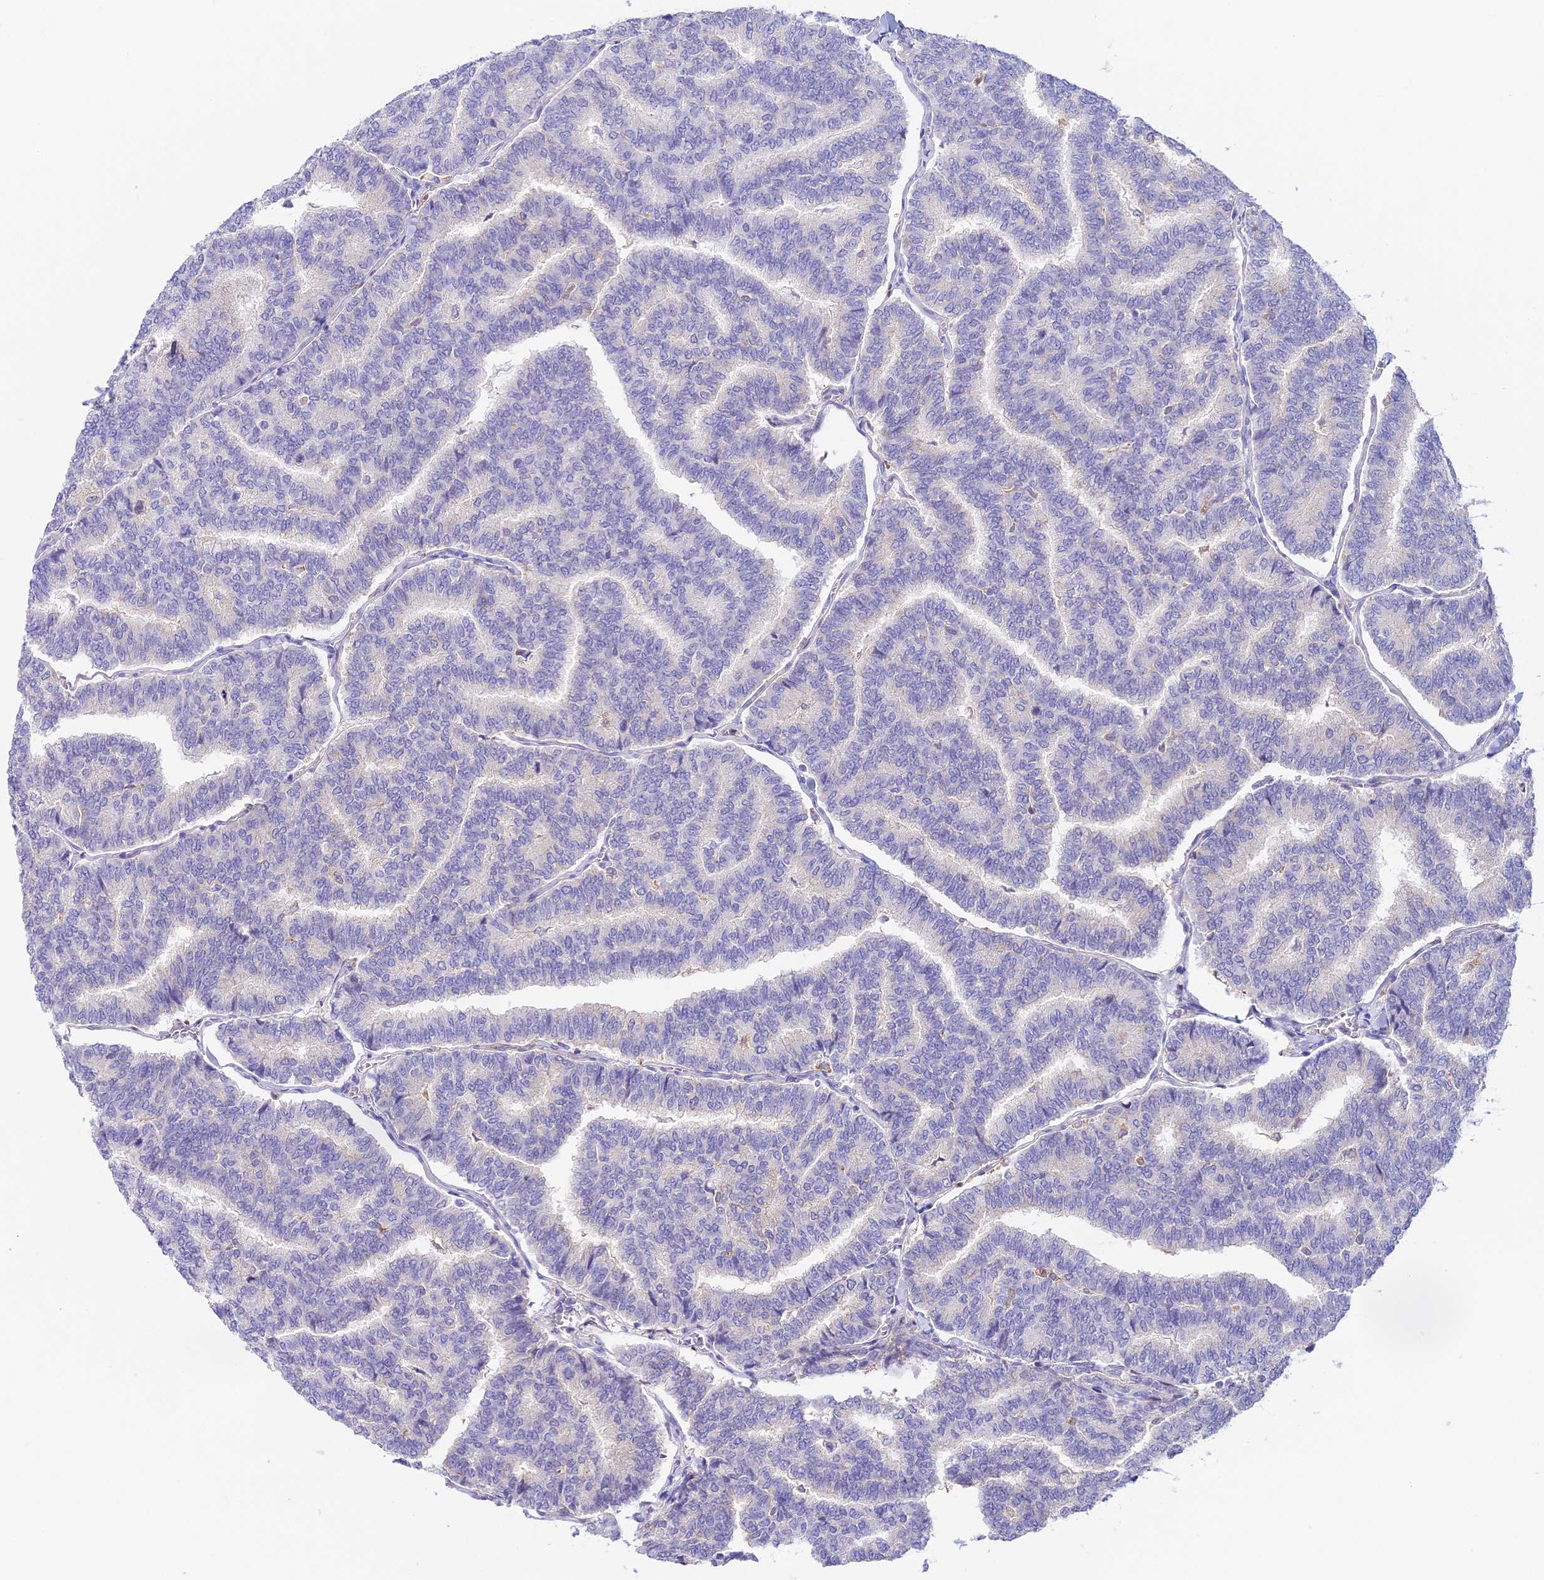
{"staining": {"intensity": "negative", "quantity": "none", "location": "none"}, "tissue": "thyroid cancer", "cell_type": "Tumor cells", "image_type": "cancer", "snomed": [{"axis": "morphology", "description": "Papillary adenocarcinoma, NOS"}, {"axis": "topography", "description": "Thyroid gland"}], "caption": "Tumor cells are negative for protein expression in human thyroid cancer (papillary adenocarcinoma).", "gene": "HOMER3", "patient": {"sex": "female", "age": 35}}